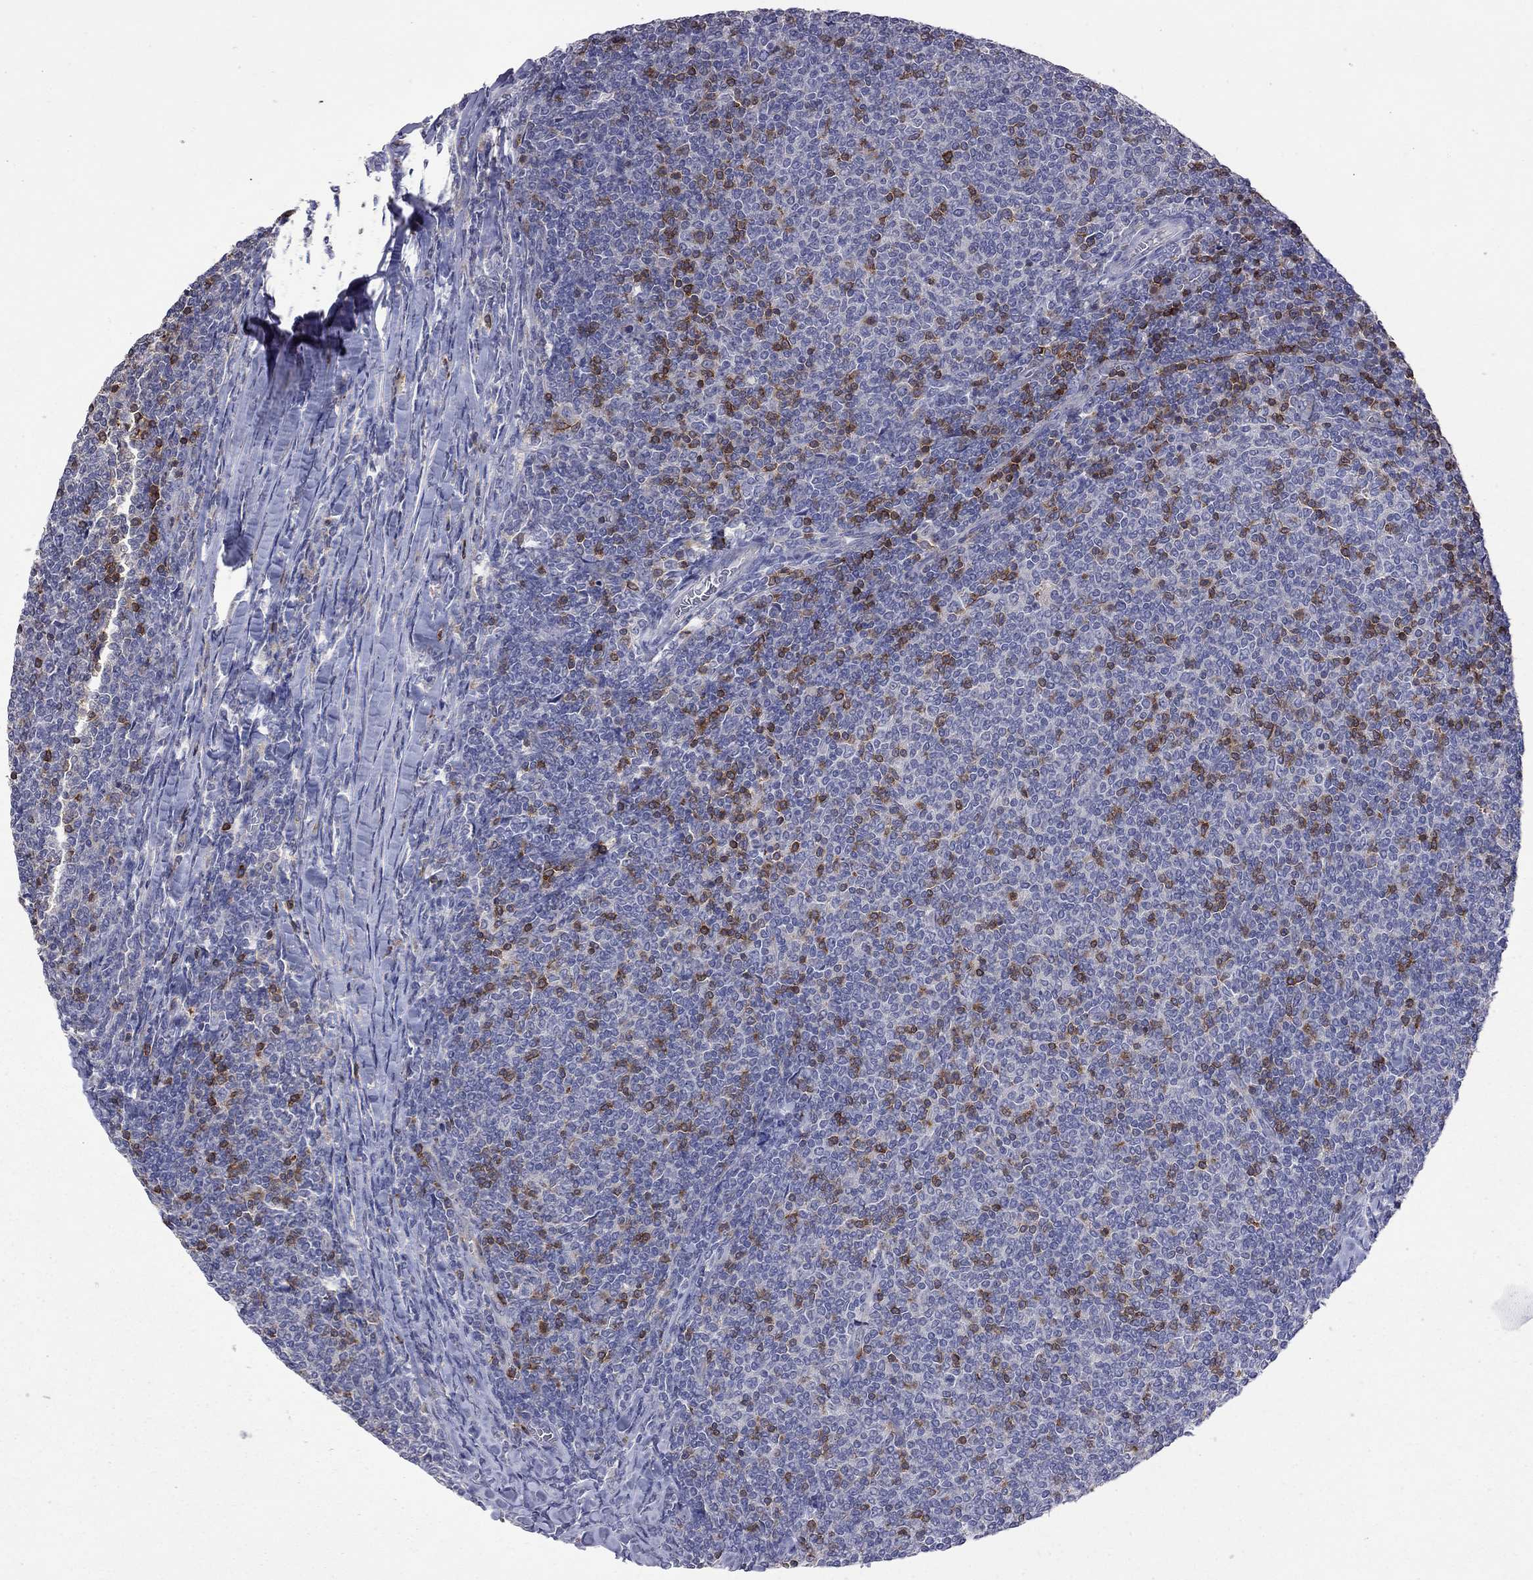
{"staining": {"intensity": "negative", "quantity": "none", "location": "none"}, "tissue": "lymphoma", "cell_type": "Tumor cells", "image_type": "cancer", "snomed": [{"axis": "morphology", "description": "Malignant lymphoma, non-Hodgkin's type, Low grade"}, {"axis": "topography", "description": "Lymph node"}], "caption": "Tumor cells show no significant protein positivity in lymphoma. The staining is performed using DAB (3,3'-diaminobenzidine) brown chromogen with nuclei counter-stained in using hematoxylin.", "gene": "IPCEF1", "patient": {"sex": "male", "age": 52}}